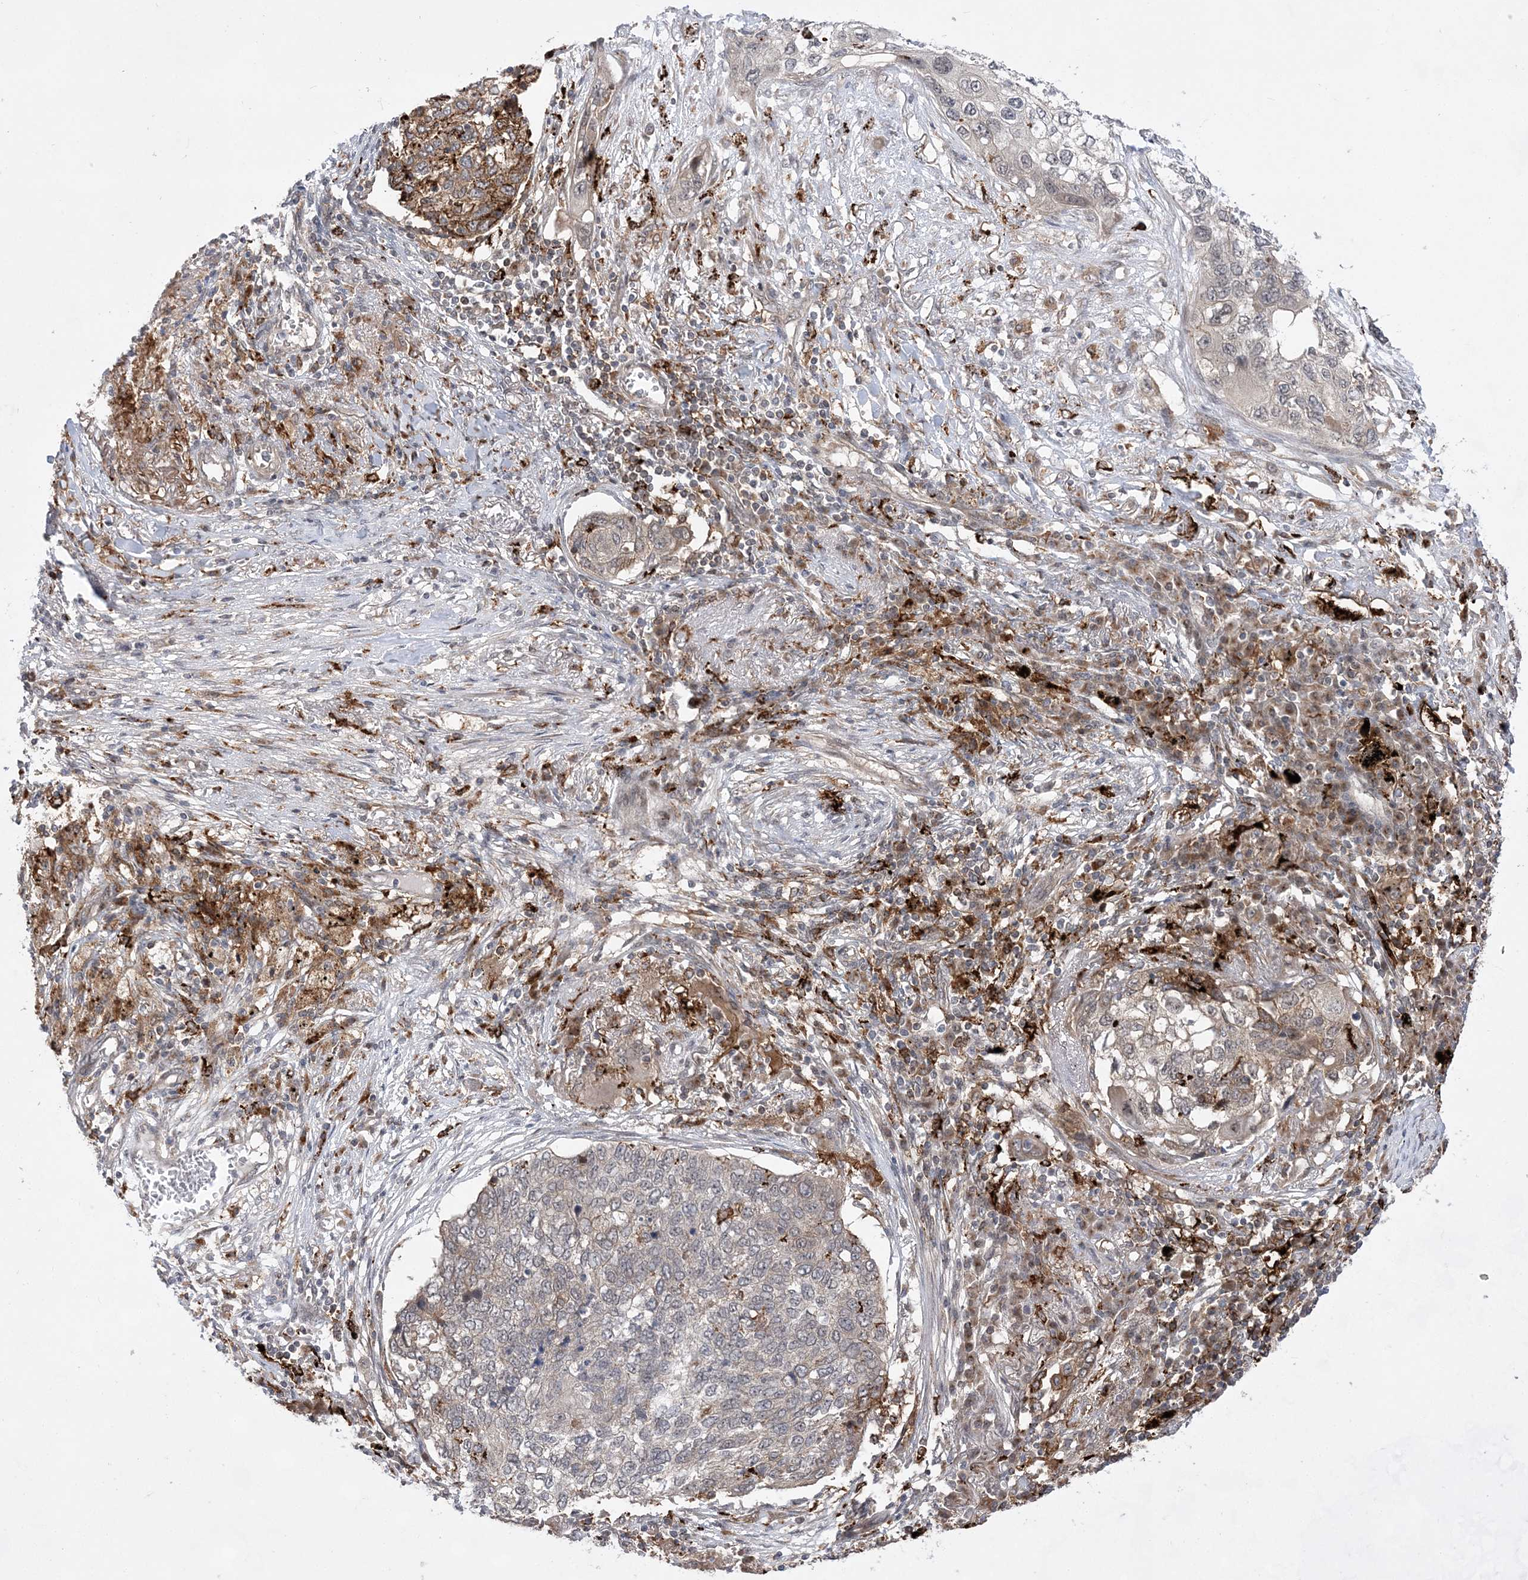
{"staining": {"intensity": "weak", "quantity": "<25%", "location": "cytoplasmic/membranous"}, "tissue": "lung cancer", "cell_type": "Tumor cells", "image_type": "cancer", "snomed": [{"axis": "morphology", "description": "Squamous cell carcinoma, NOS"}, {"axis": "topography", "description": "Lung"}], "caption": "There is no significant expression in tumor cells of squamous cell carcinoma (lung).", "gene": "ANAPC15", "patient": {"sex": "female", "age": 63}}